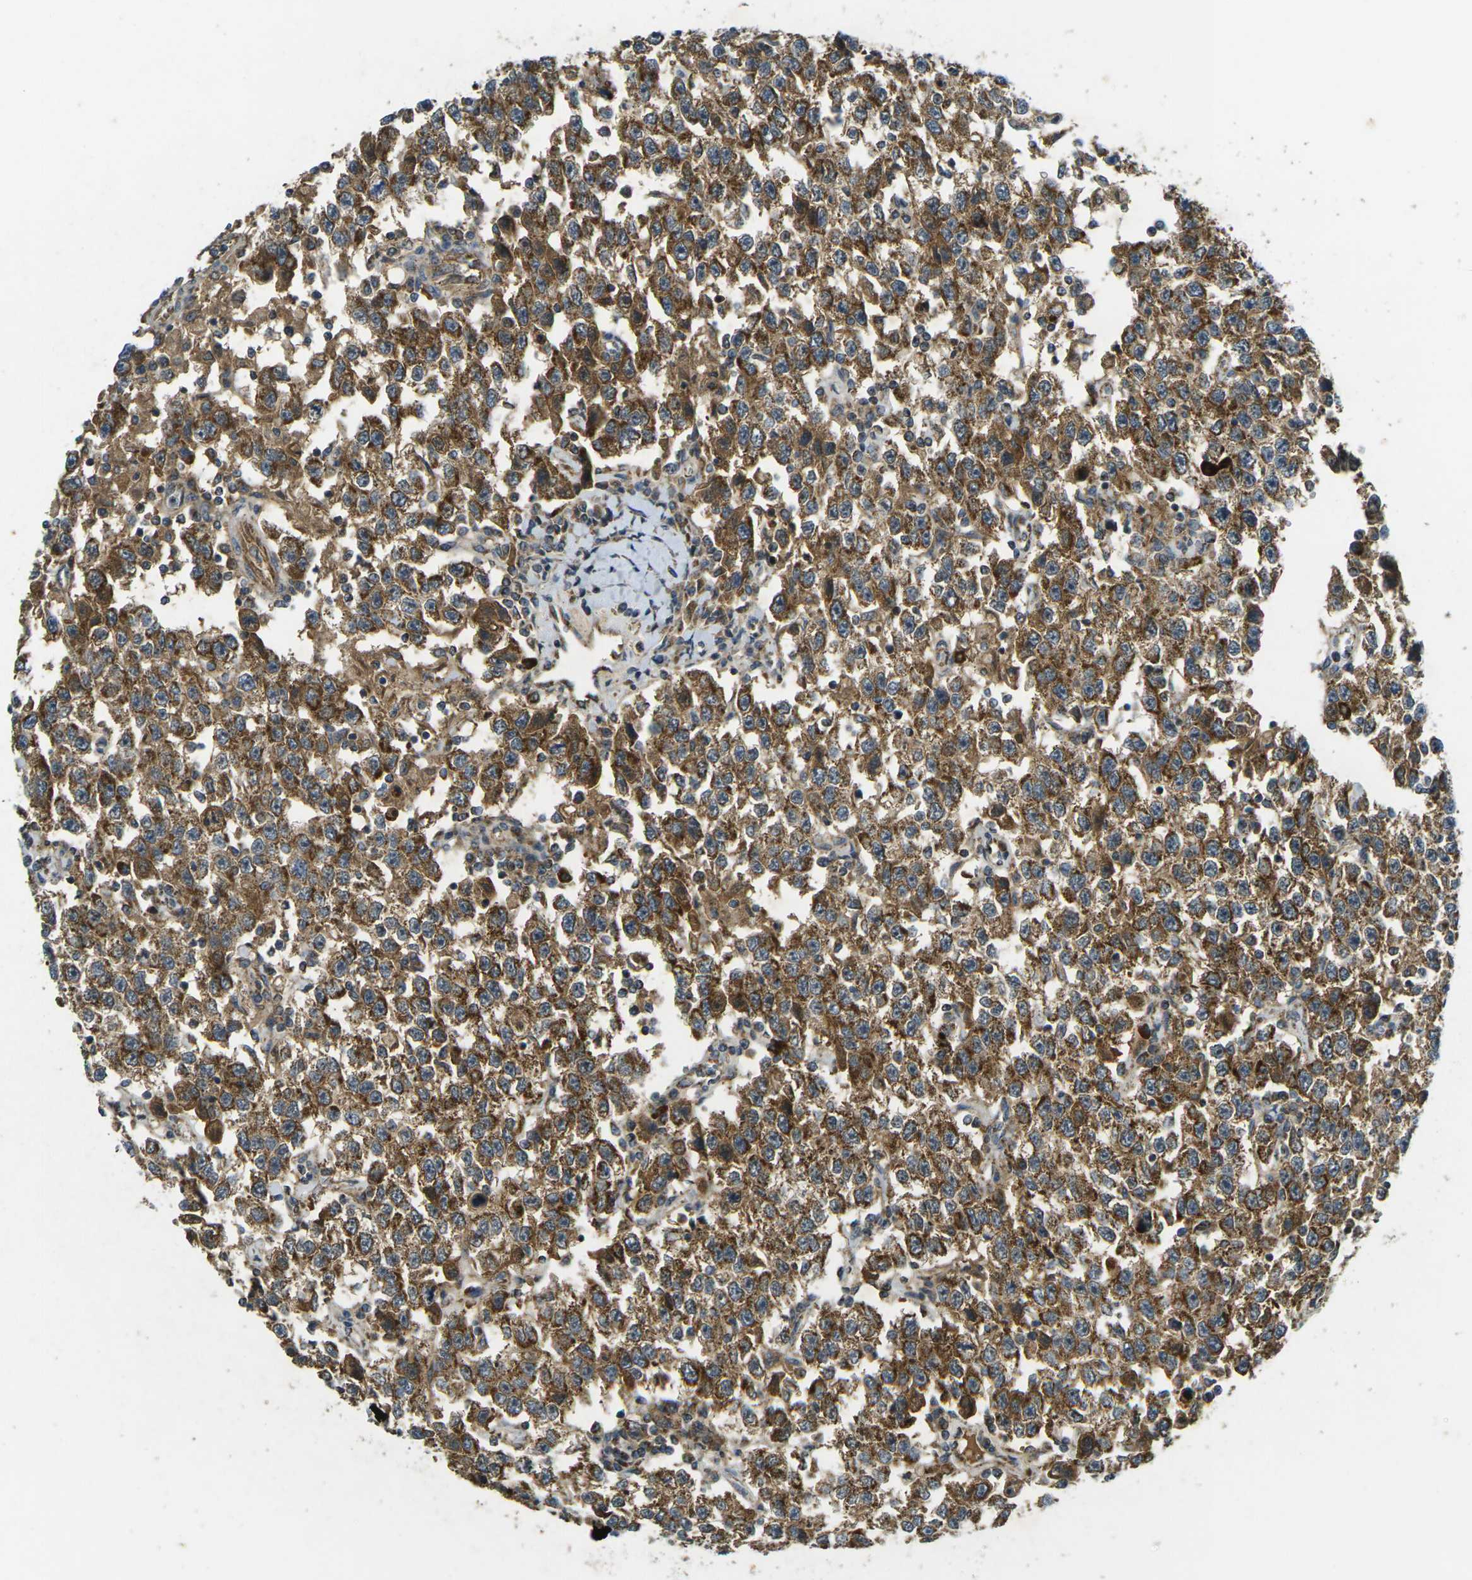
{"staining": {"intensity": "moderate", "quantity": ">75%", "location": "cytoplasmic/membranous"}, "tissue": "testis cancer", "cell_type": "Tumor cells", "image_type": "cancer", "snomed": [{"axis": "morphology", "description": "Seminoma, NOS"}, {"axis": "topography", "description": "Testis"}], "caption": "Seminoma (testis) tissue exhibits moderate cytoplasmic/membranous staining in approximately >75% of tumor cells", "gene": "IGF1R", "patient": {"sex": "male", "age": 41}}